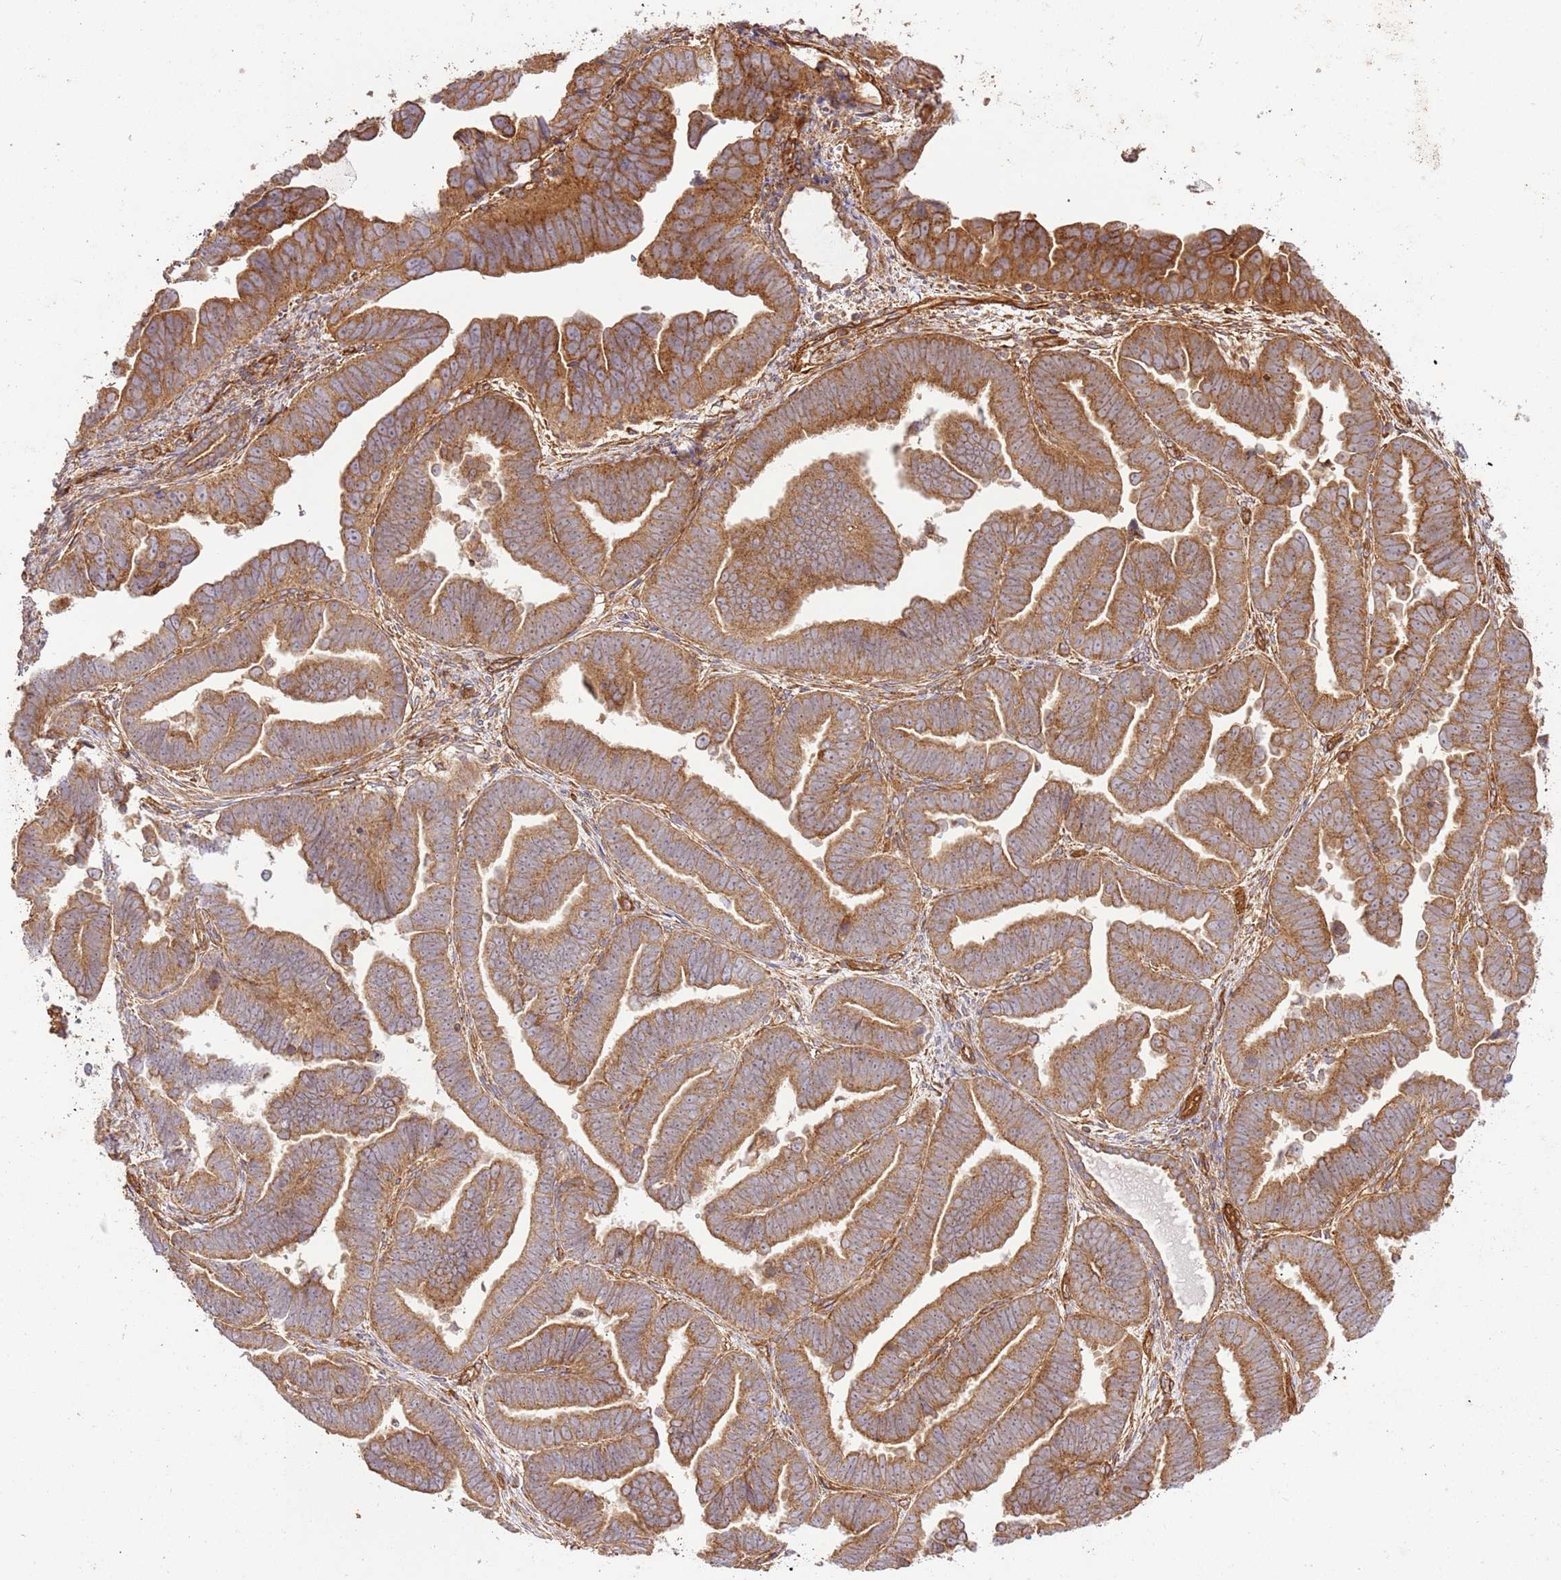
{"staining": {"intensity": "moderate", "quantity": ">75%", "location": "cytoplasmic/membranous"}, "tissue": "endometrial cancer", "cell_type": "Tumor cells", "image_type": "cancer", "snomed": [{"axis": "morphology", "description": "Adenocarcinoma, NOS"}, {"axis": "topography", "description": "Endometrium"}], "caption": "Immunohistochemistry staining of endometrial cancer, which demonstrates medium levels of moderate cytoplasmic/membranous expression in approximately >75% of tumor cells indicating moderate cytoplasmic/membranous protein expression. The staining was performed using DAB (brown) for protein detection and nuclei were counterstained in hematoxylin (blue).", "gene": "ZBTB39", "patient": {"sex": "female", "age": 75}}